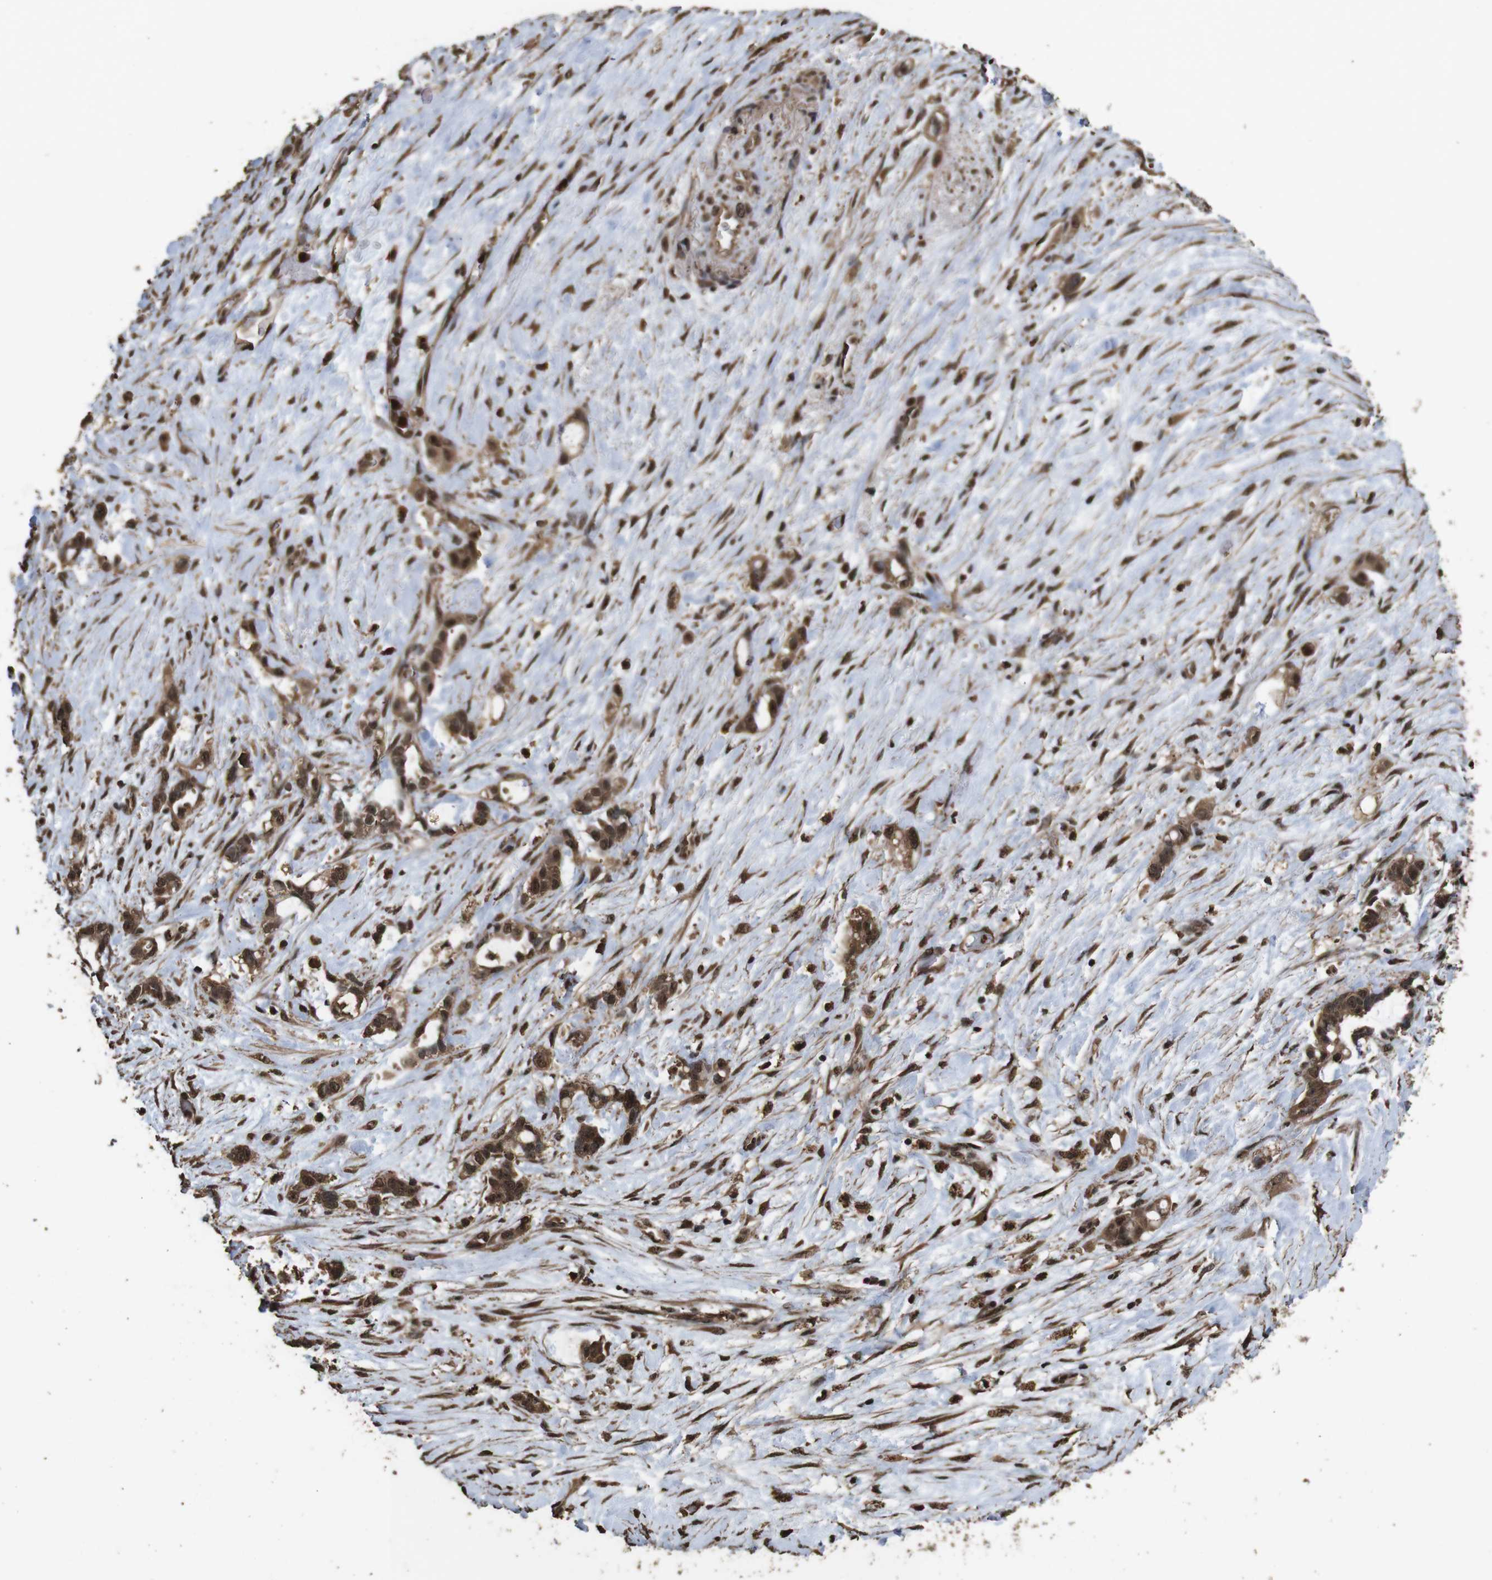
{"staining": {"intensity": "moderate", "quantity": ">75%", "location": "cytoplasmic/membranous,nuclear"}, "tissue": "liver cancer", "cell_type": "Tumor cells", "image_type": "cancer", "snomed": [{"axis": "morphology", "description": "Cholangiocarcinoma"}, {"axis": "topography", "description": "Liver"}], "caption": "A brown stain labels moderate cytoplasmic/membranous and nuclear staining of a protein in liver cholangiocarcinoma tumor cells.", "gene": "RRAS2", "patient": {"sex": "female", "age": 65}}